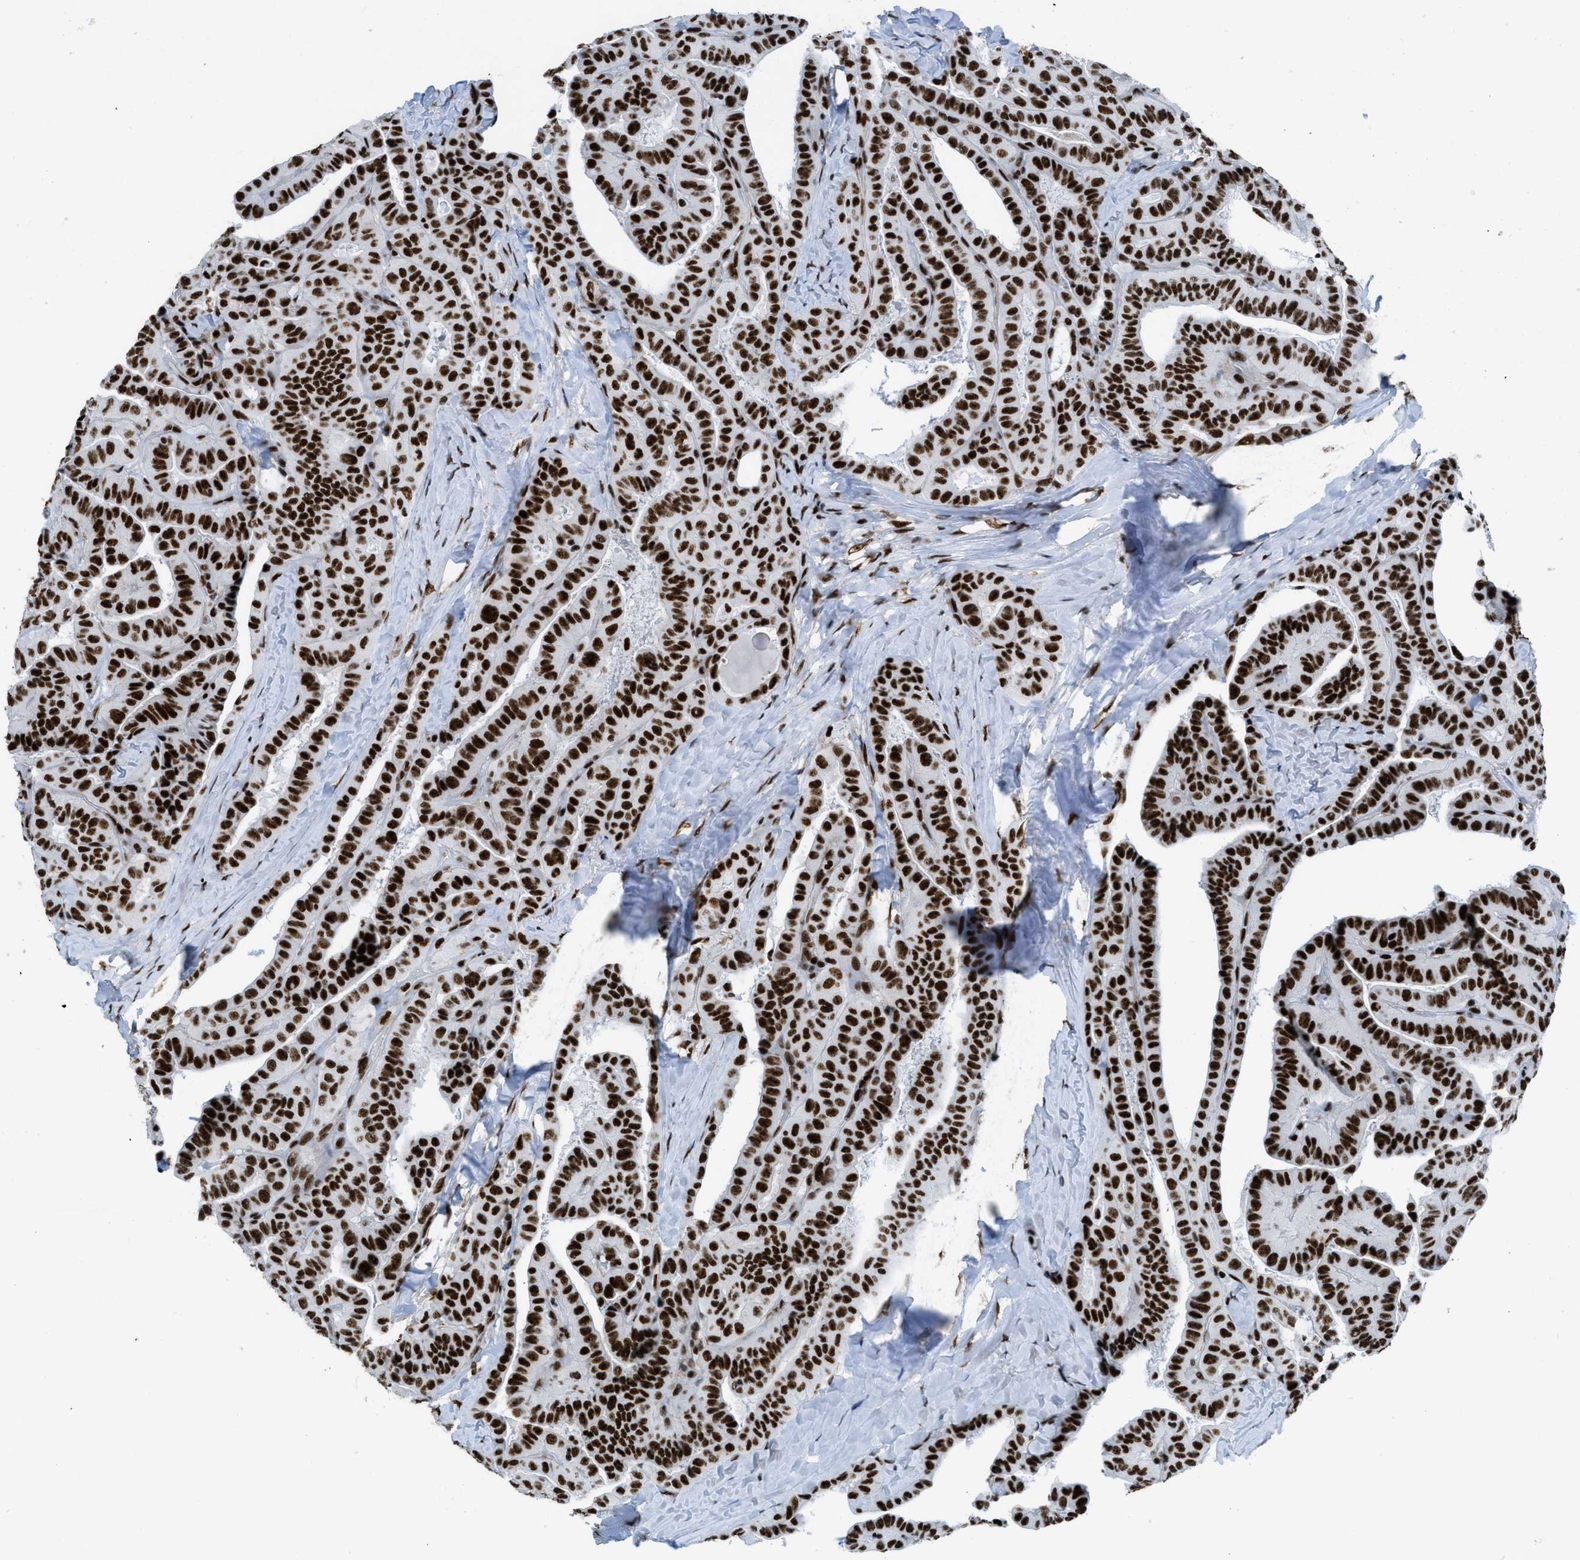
{"staining": {"intensity": "strong", "quantity": ">75%", "location": "nuclear"}, "tissue": "thyroid cancer", "cell_type": "Tumor cells", "image_type": "cancer", "snomed": [{"axis": "morphology", "description": "Papillary adenocarcinoma, NOS"}, {"axis": "topography", "description": "Thyroid gland"}], "caption": "Immunohistochemistry of thyroid cancer (papillary adenocarcinoma) exhibits high levels of strong nuclear positivity in about >75% of tumor cells.", "gene": "ZNF207", "patient": {"sex": "male", "age": 77}}